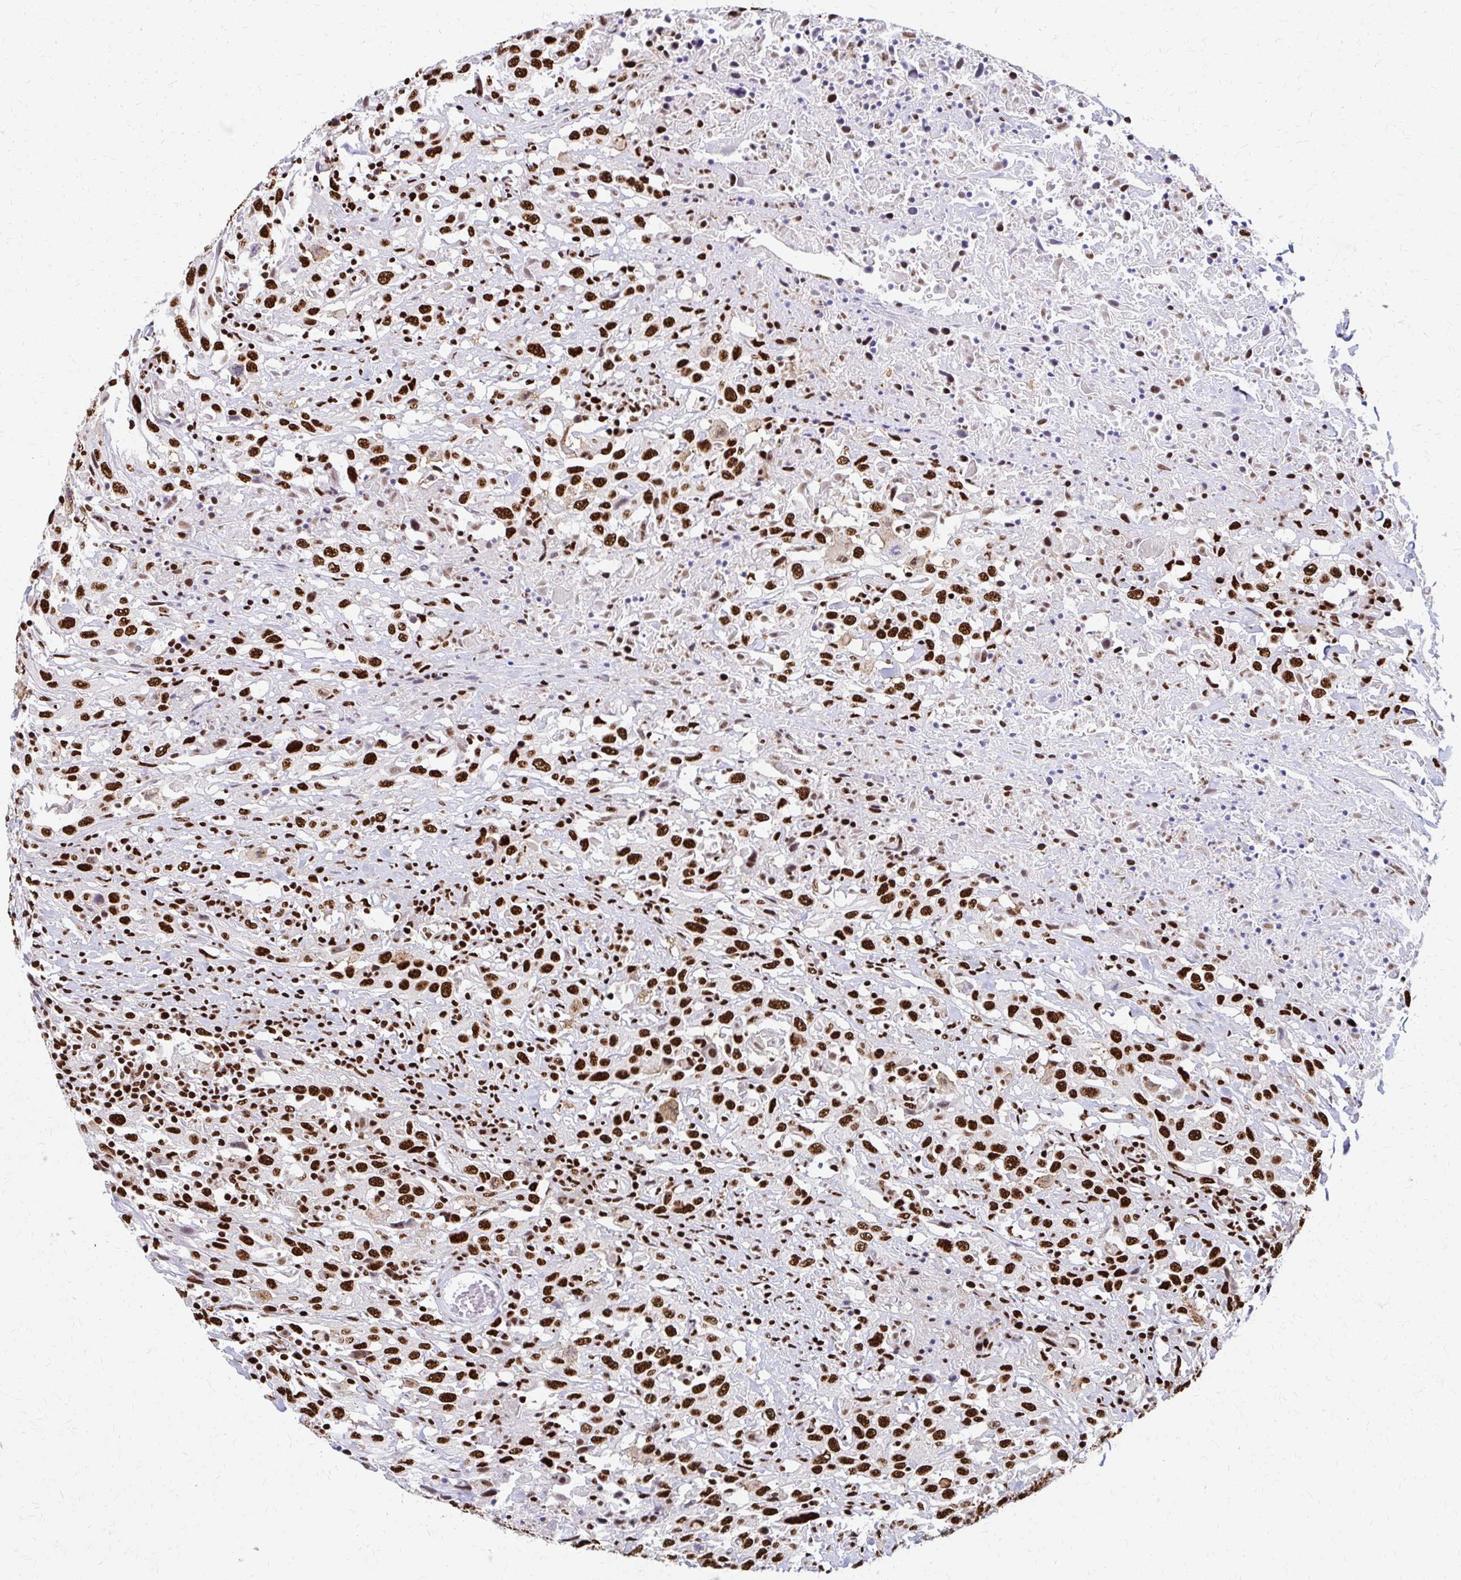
{"staining": {"intensity": "strong", "quantity": ">75%", "location": "nuclear"}, "tissue": "urothelial cancer", "cell_type": "Tumor cells", "image_type": "cancer", "snomed": [{"axis": "morphology", "description": "Urothelial carcinoma, High grade"}, {"axis": "topography", "description": "Urinary bladder"}], "caption": "This histopathology image shows high-grade urothelial carcinoma stained with IHC to label a protein in brown. The nuclear of tumor cells show strong positivity for the protein. Nuclei are counter-stained blue.", "gene": "CNKSR3", "patient": {"sex": "male", "age": 61}}